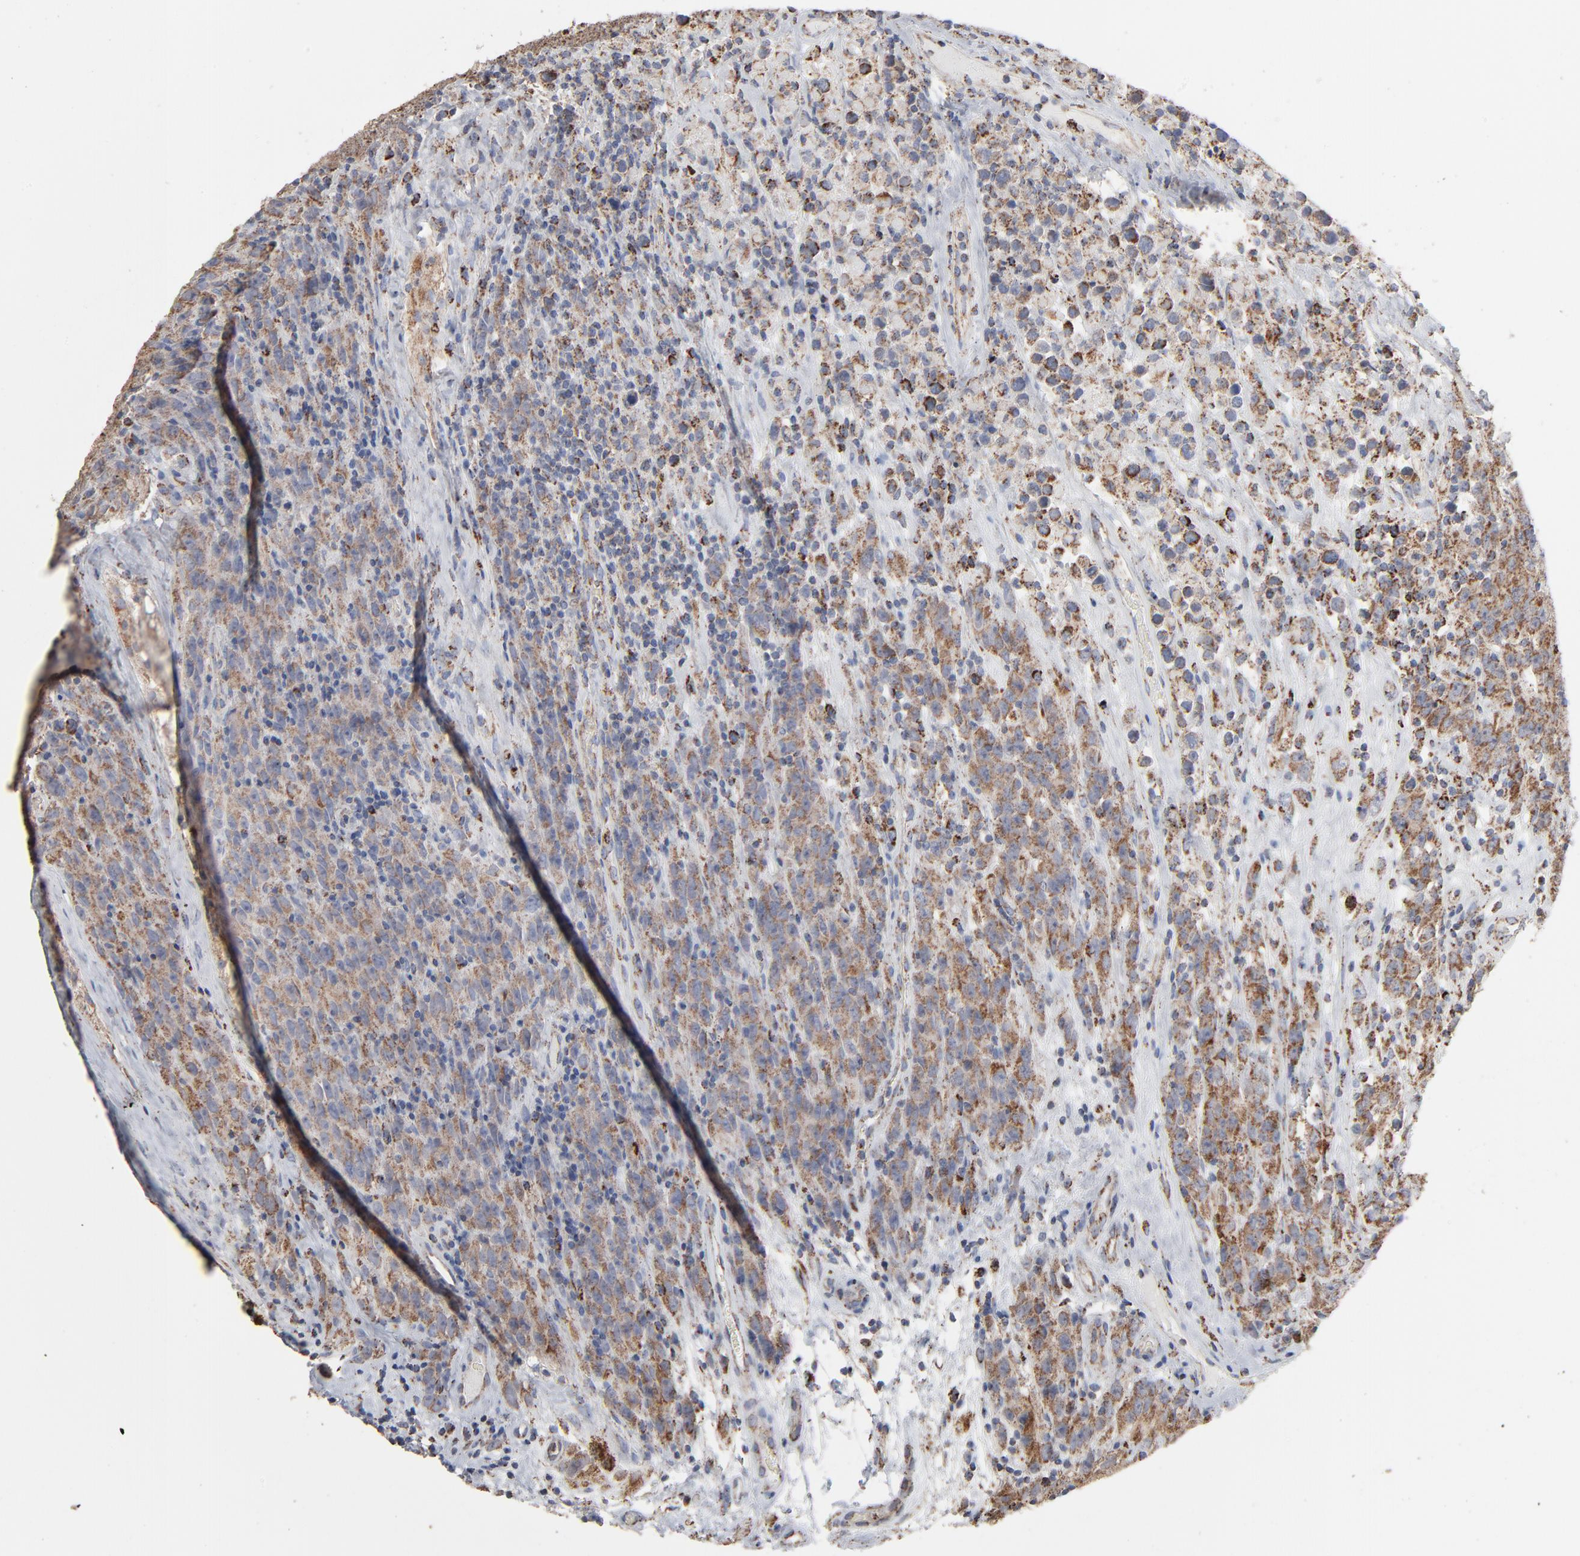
{"staining": {"intensity": "moderate", "quantity": ">75%", "location": "cytoplasmic/membranous"}, "tissue": "testis cancer", "cell_type": "Tumor cells", "image_type": "cancer", "snomed": [{"axis": "morphology", "description": "Seminoma, NOS"}, {"axis": "topography", "description": "Testis"}], "caption": "Protein analysis of testis cancer tissue reveals moderate cytoplasmic/membranous expression in about >75% of tumor cells. The staining is performed using DAB (3,3'-diaminobenzidine) brown chromogen to label protein expression. The nuclei are counter-stained blue using hematoxylin.", "gene": "UQCRC1", "patient": {"sex": "male", "age": 52}}